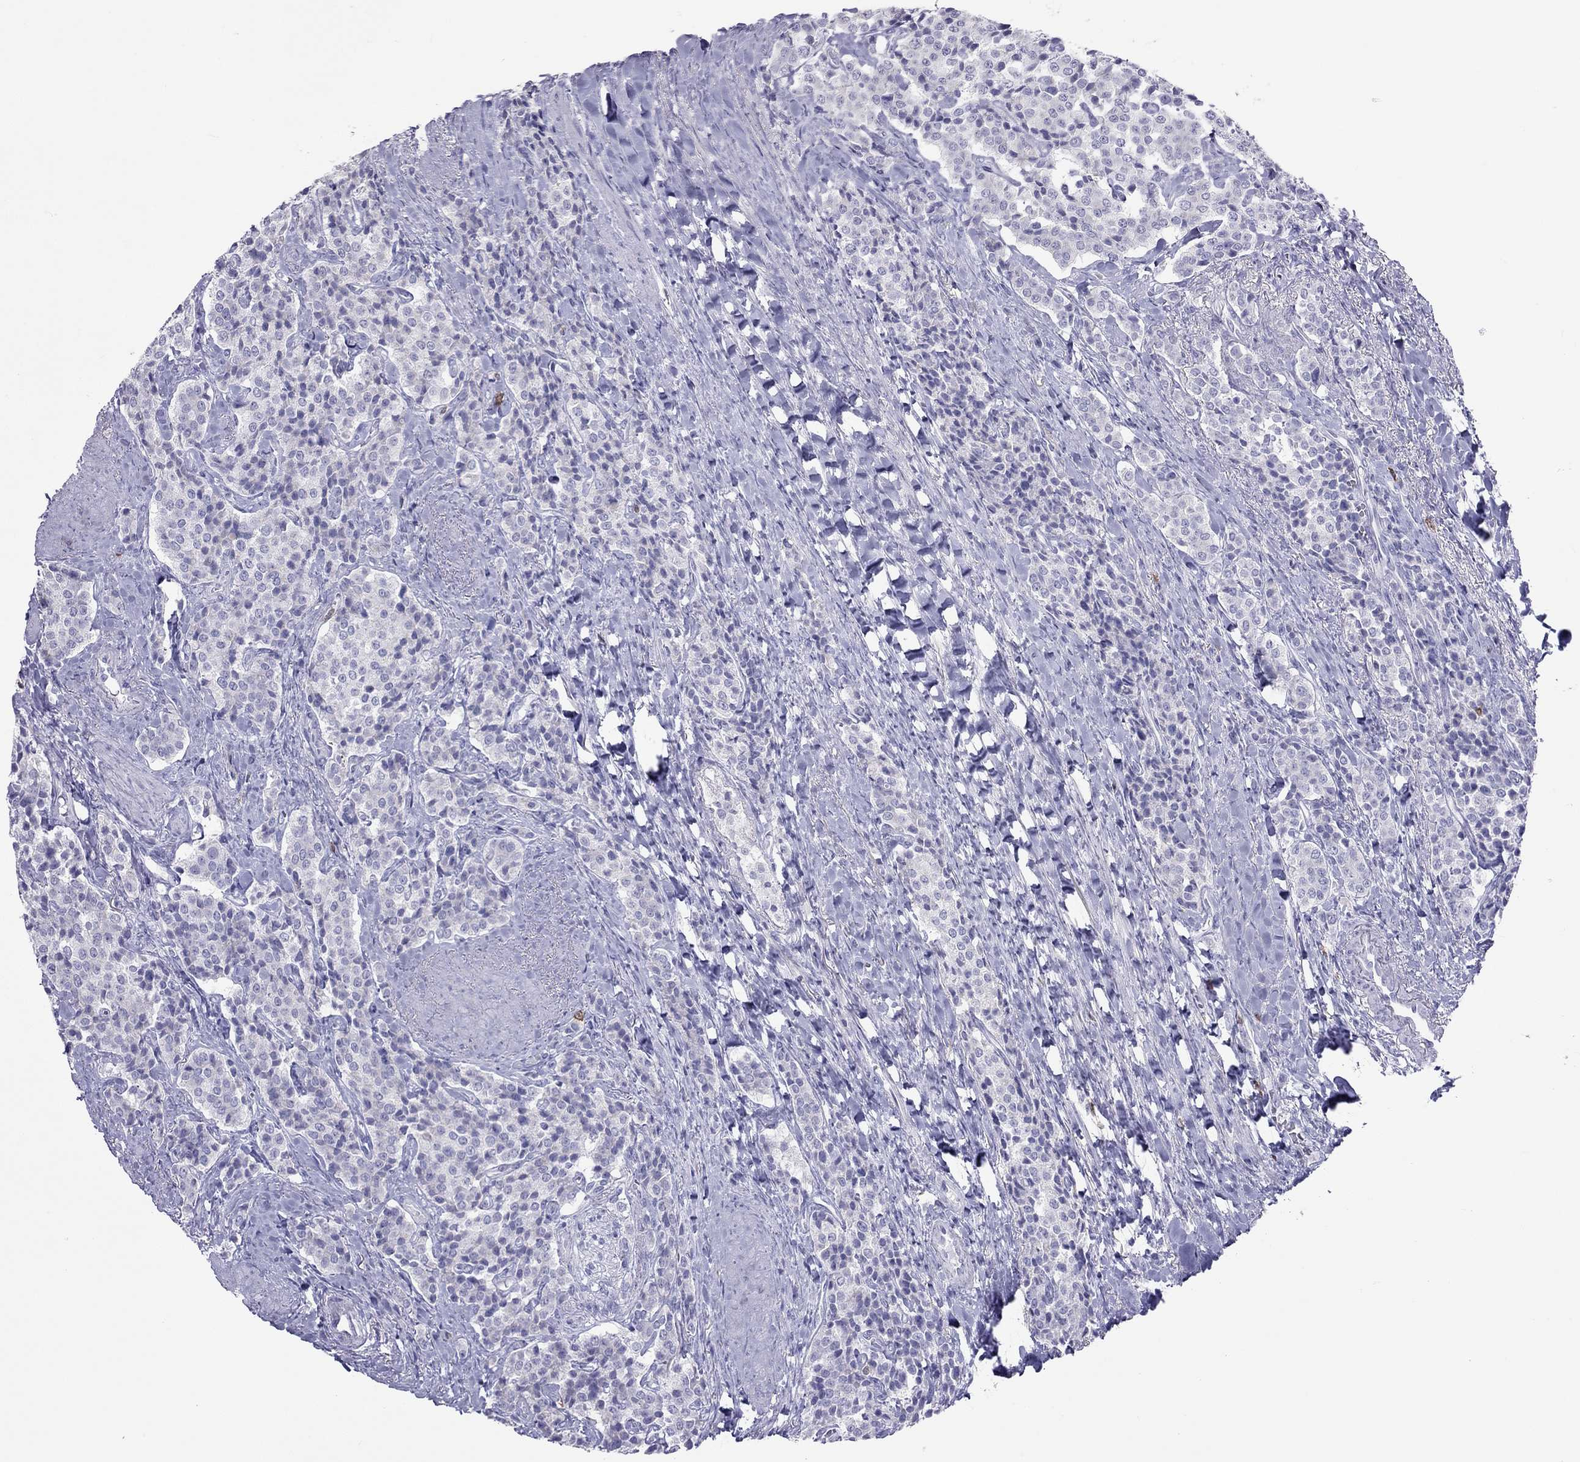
{"staining": {"intensity": "negative", "quantity": "none", "location": "none"}, "tissue": "carcinoid", "cell_type": "Tumor cells", "image_type": "cancer", "snomed": [{"axis": "morphology", "description": "Carcinoid, malignant, NOS"}, {"axis": "topography", "description": "Small intestine"}], "caption": "DAB (3,3'-diaminobenzidine) immunohistochemical staining of human malignant carcinoid shows no significant staining in tumor cells.", "gene": "SH2D2A", "patient": {"sex": "female", "age": 58}}